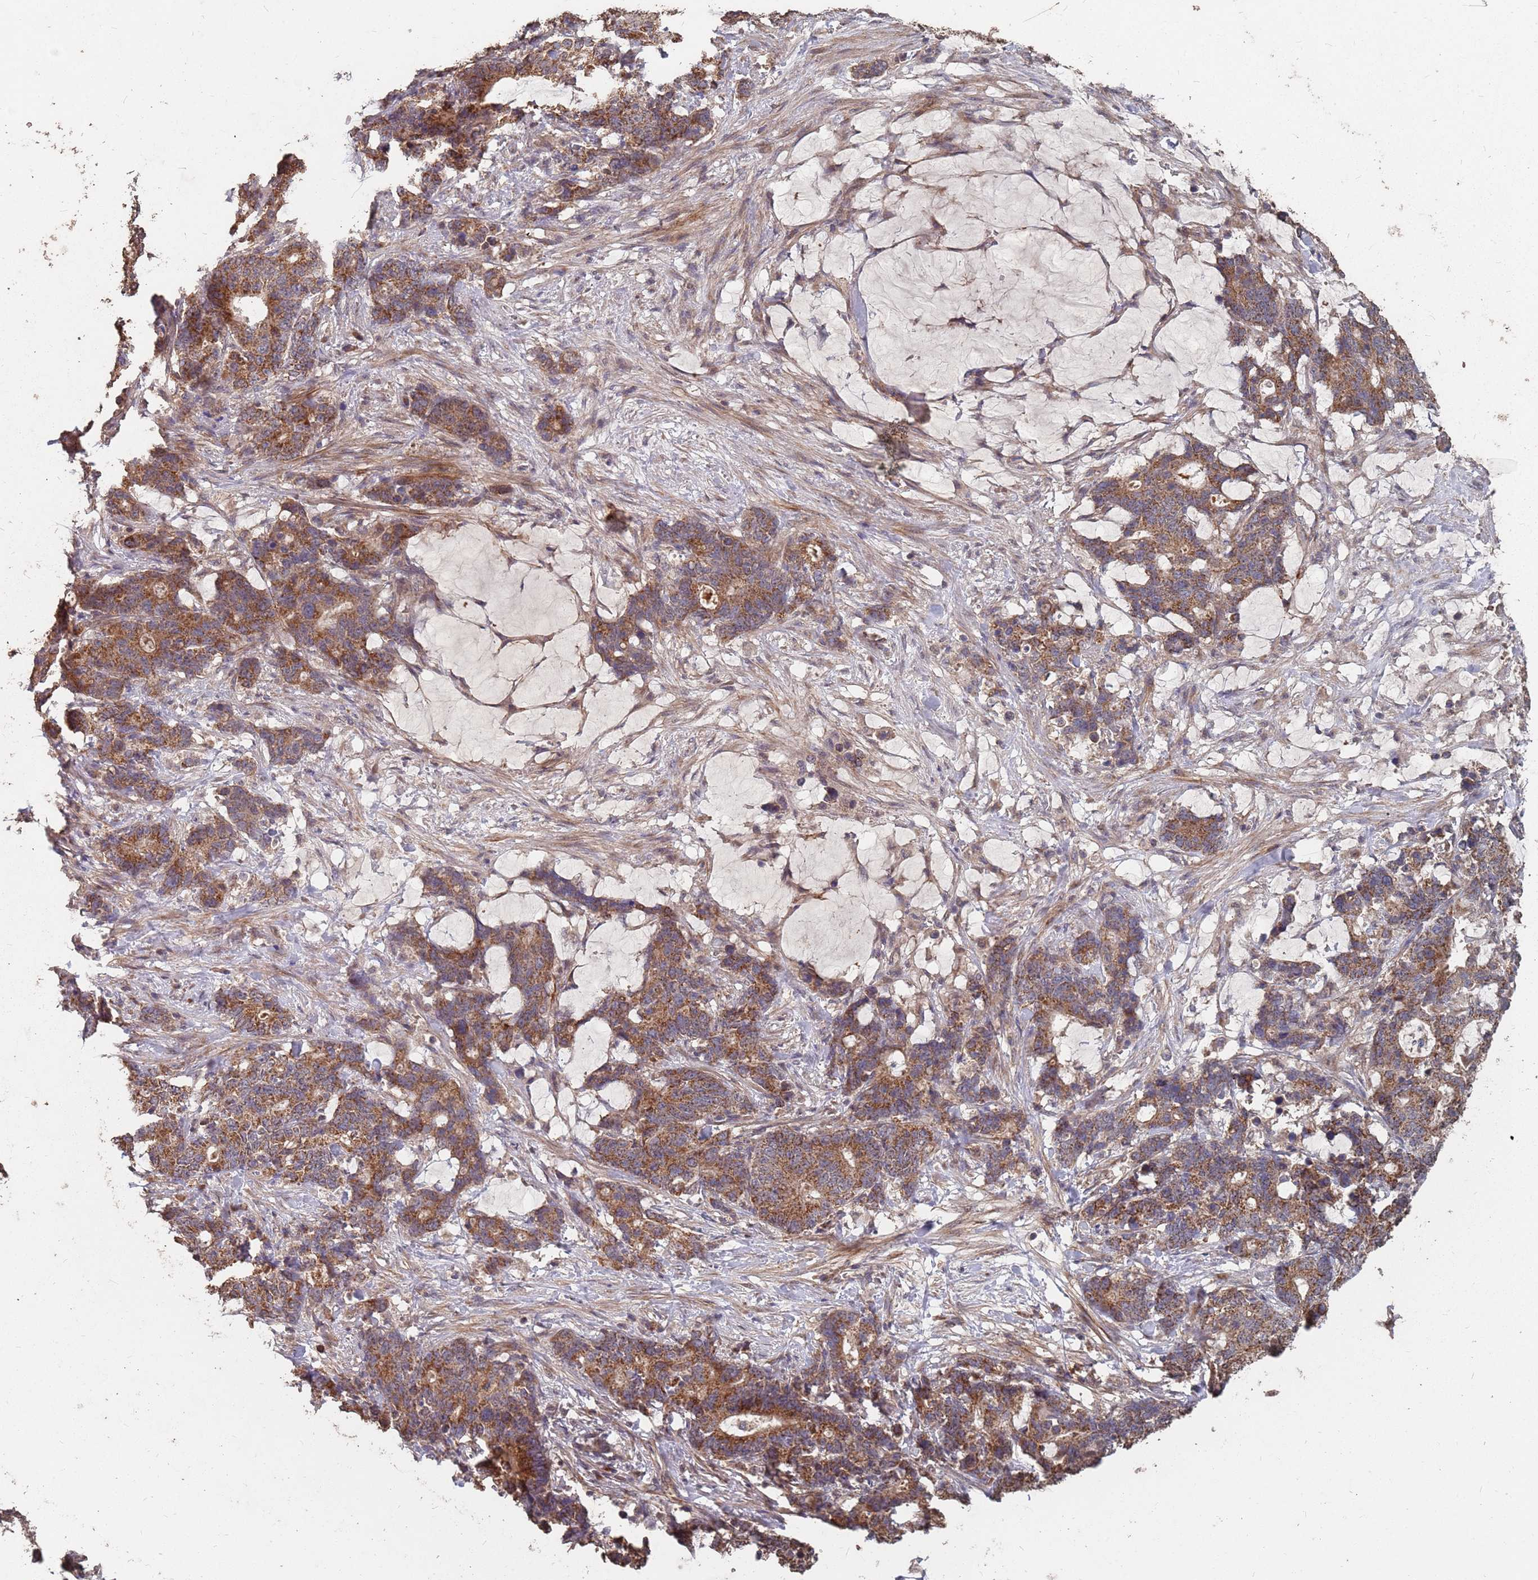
{"staining": {"intensity": "moderate", "quantity": ">75%", "location": "cytoplasmic/membranous"}, "tissue": "stomach cancer", "cell_type": "Tumor cells", "image_type": "cancer", "snomed": [{"axis": "morphology", "description": "Normal tissue, NOS"}, {"axis": "morphology", "description": "Adenocarcinoma, NOS"}, {"axis": "topography", "description": "Stomach"}], "caption": "This is a micrograph of IHC staining of adenocarcinoma (stomach), which shows moderate positivity in the cytoplasmic/membranous of tumor cells.", "gene": "PRORP", "patient": {"sex": "female", "age": 64}}